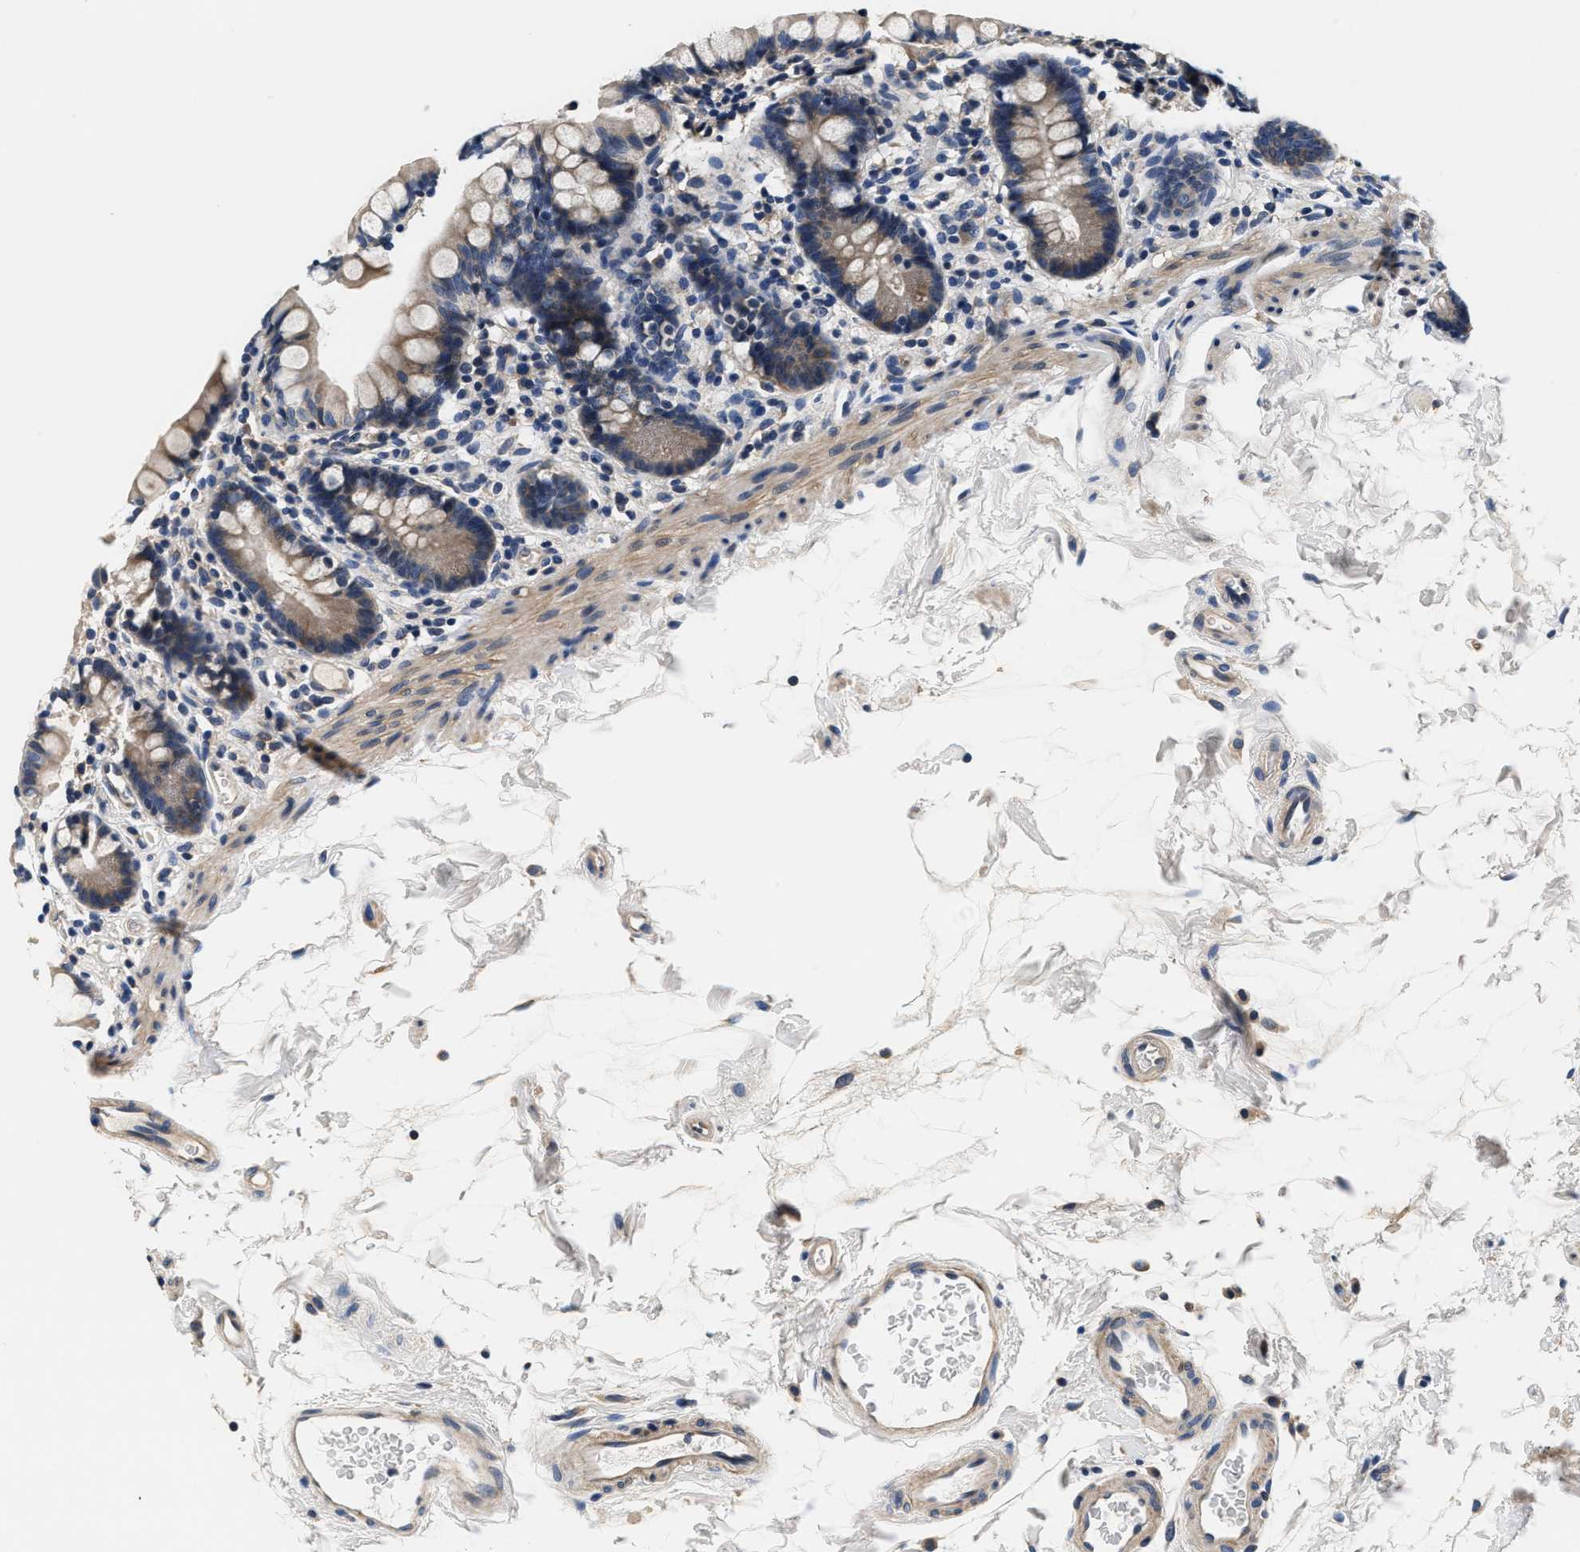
{"staining": {"intensity": "weak", "quantity": "<25%", "location": "cytoplasmic/membranous"}, "tissue": "small intestine", "cell_type": "Glandular cells", "image_type": "normal", "snomed": [{"axis": "morphology", "description": "Normal tissue, NOS"}, {"axis": "topography", "description": "Small intestine"}], "caption": "A micrograph of small intestine stained for a protein exhibits no brown staining in glandular cells.", "gene": "ANKIB1", "patient": {"sex": "female", "age": 84}}